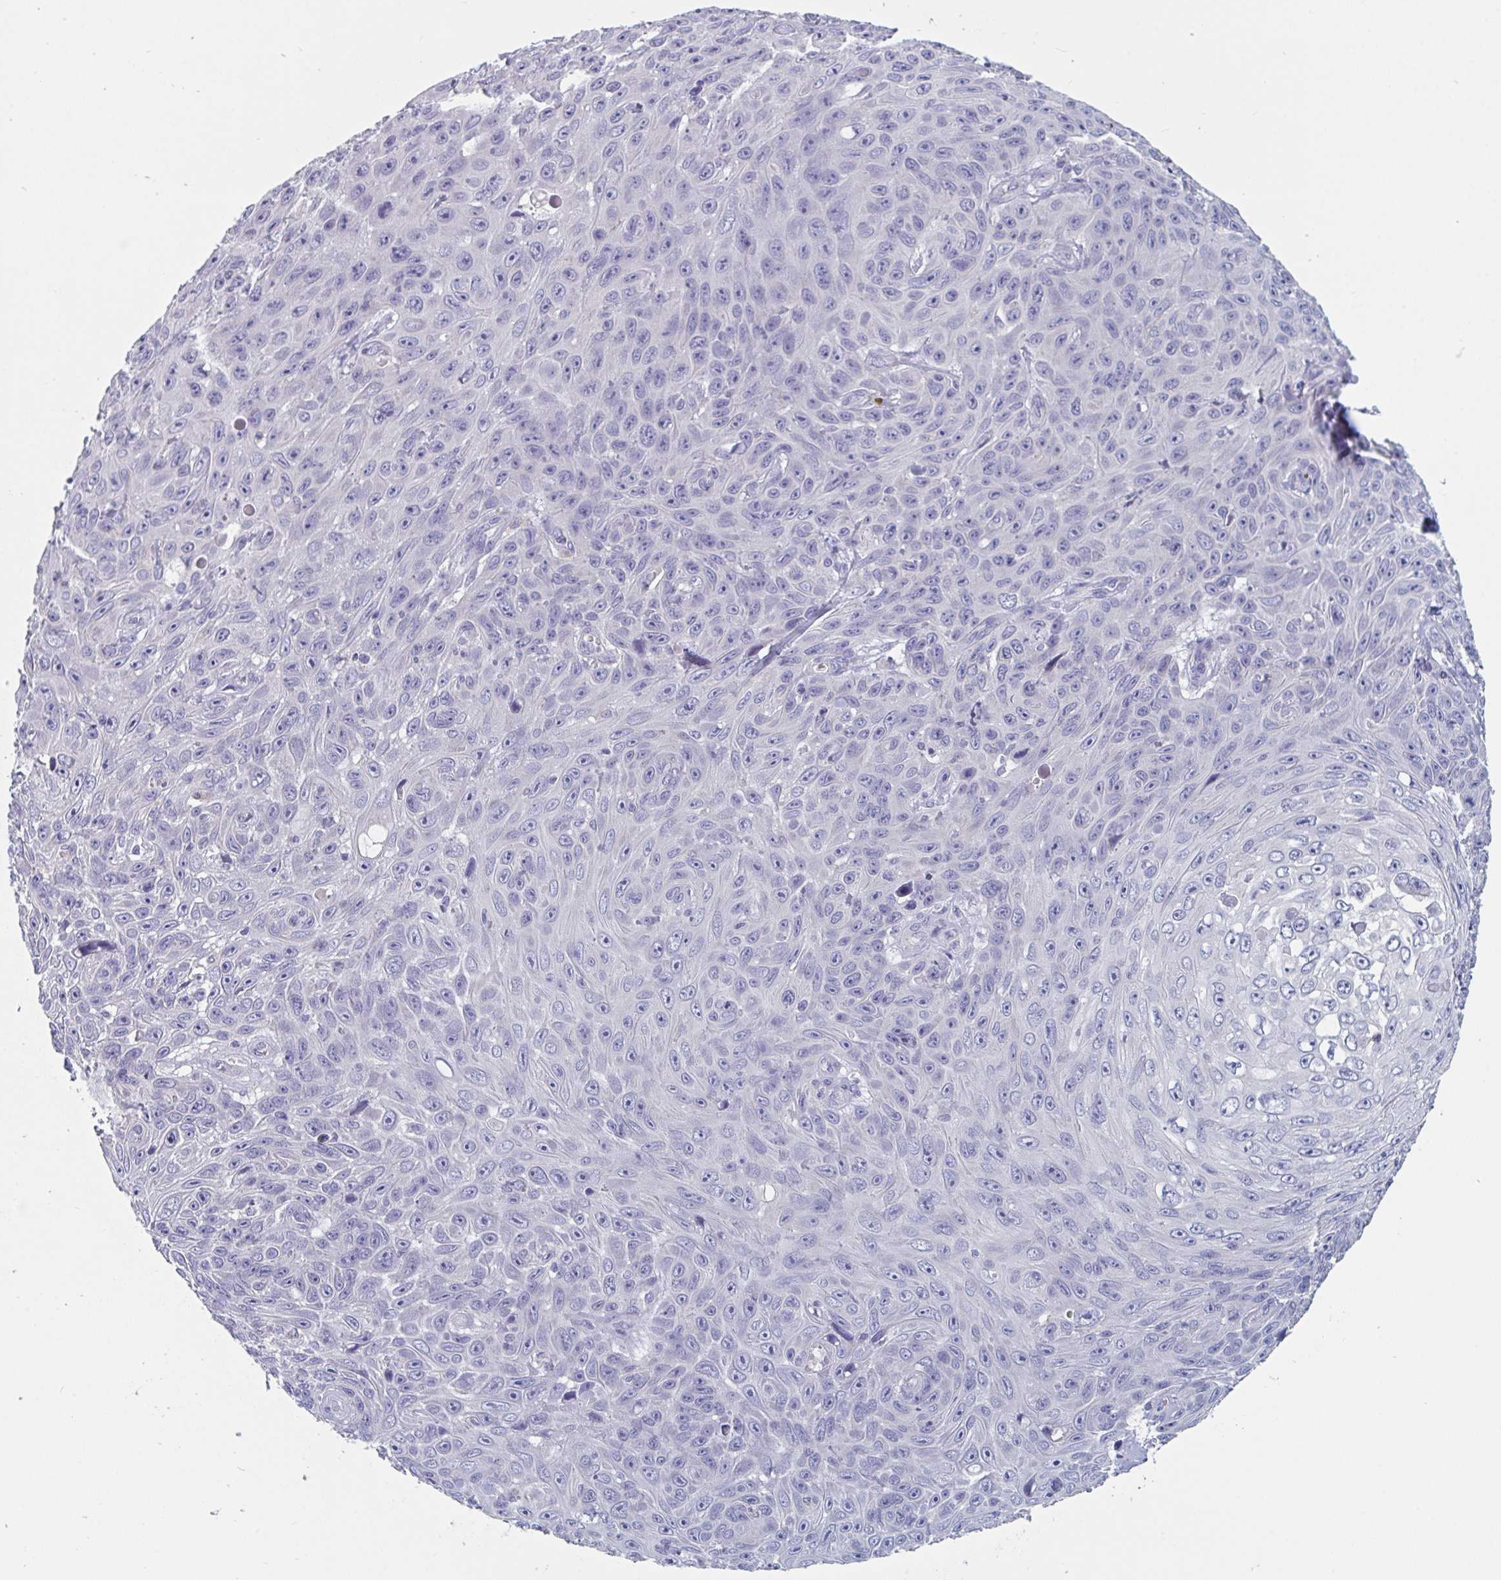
{"staining": {"intensity": "negative", "quantity": "none", "location": "none"}, "tissue": "skin cancer", "cell_type": "Tumor cells", "image_type": "cancer", "snomed": [{"axis": "morphology", "description": "Squamous cell carcinoma, NOS"}, {"axis": "topography", "description": "Skin"}], "caption": "This photomicrograph is of squamous cell carcinoma (skin) stained with immunohistochemistry (IHC) to label a protein in brown with the nuclei are counter-stained blue. There is no positivity in tumor cells. Nuclei are stained in blue.", "gene": "ABHD16A", "patient": {"sex": "male", "age": 82}}